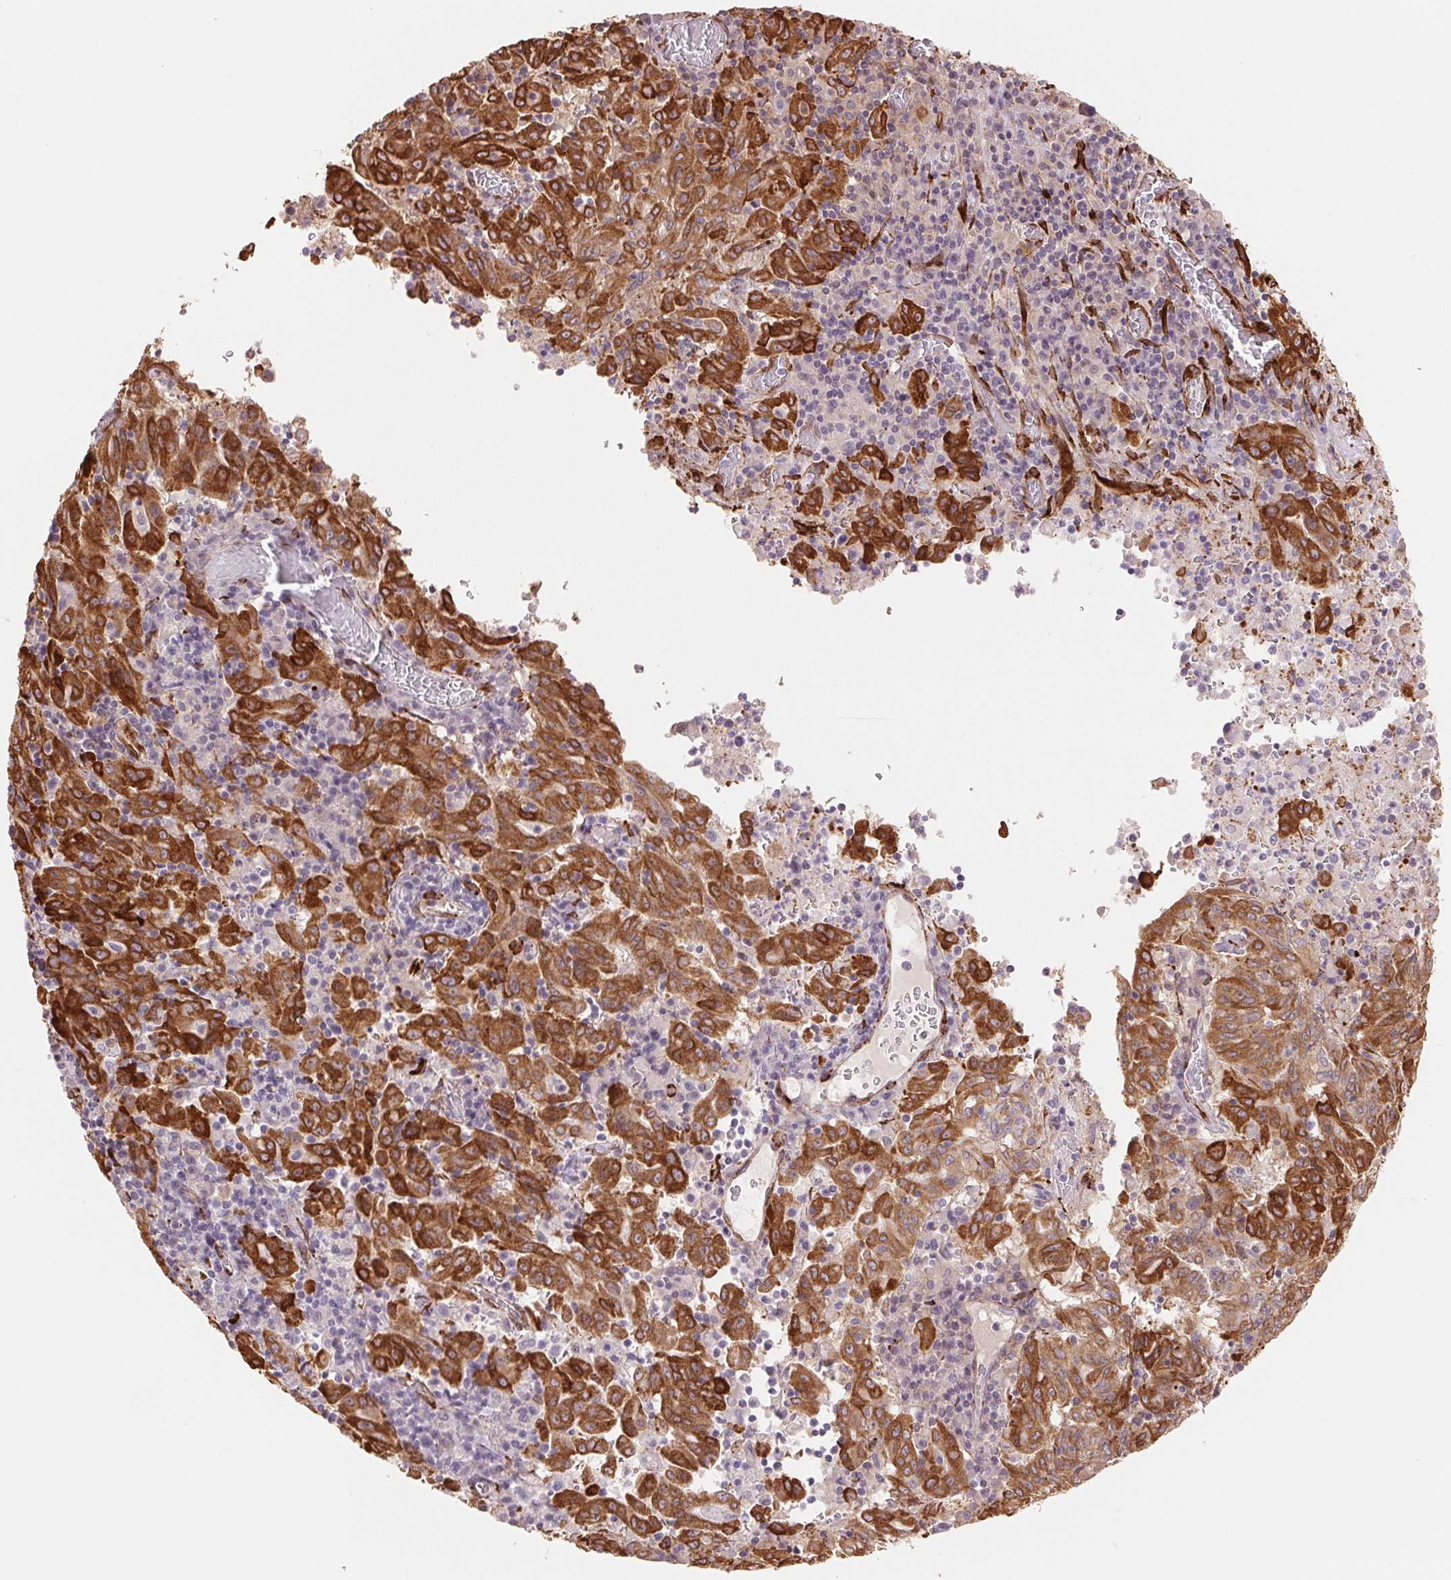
{"staining": {"intensity": "strong", "quantity": ">75%", "location": "cytoplasmic/membranous"}, "tissue": "pancreatic cancer", "cell_type": "Tumor cells", "image_type": "cancer", "snomed": [{"axis": "morphology", "description": "Adenocarcinoma, NOS"}, {"axis": "topography", "description": "Pancreas"}], "caption": "Immunohistochemical staining of adenocarcinoma (pancreatic) reveals strong cytoplasmic/membranous protein positivity in approximately >75% of tumor cells.", "gene": "FKBP10", "patient": {"sex": "male", "age": 63}}